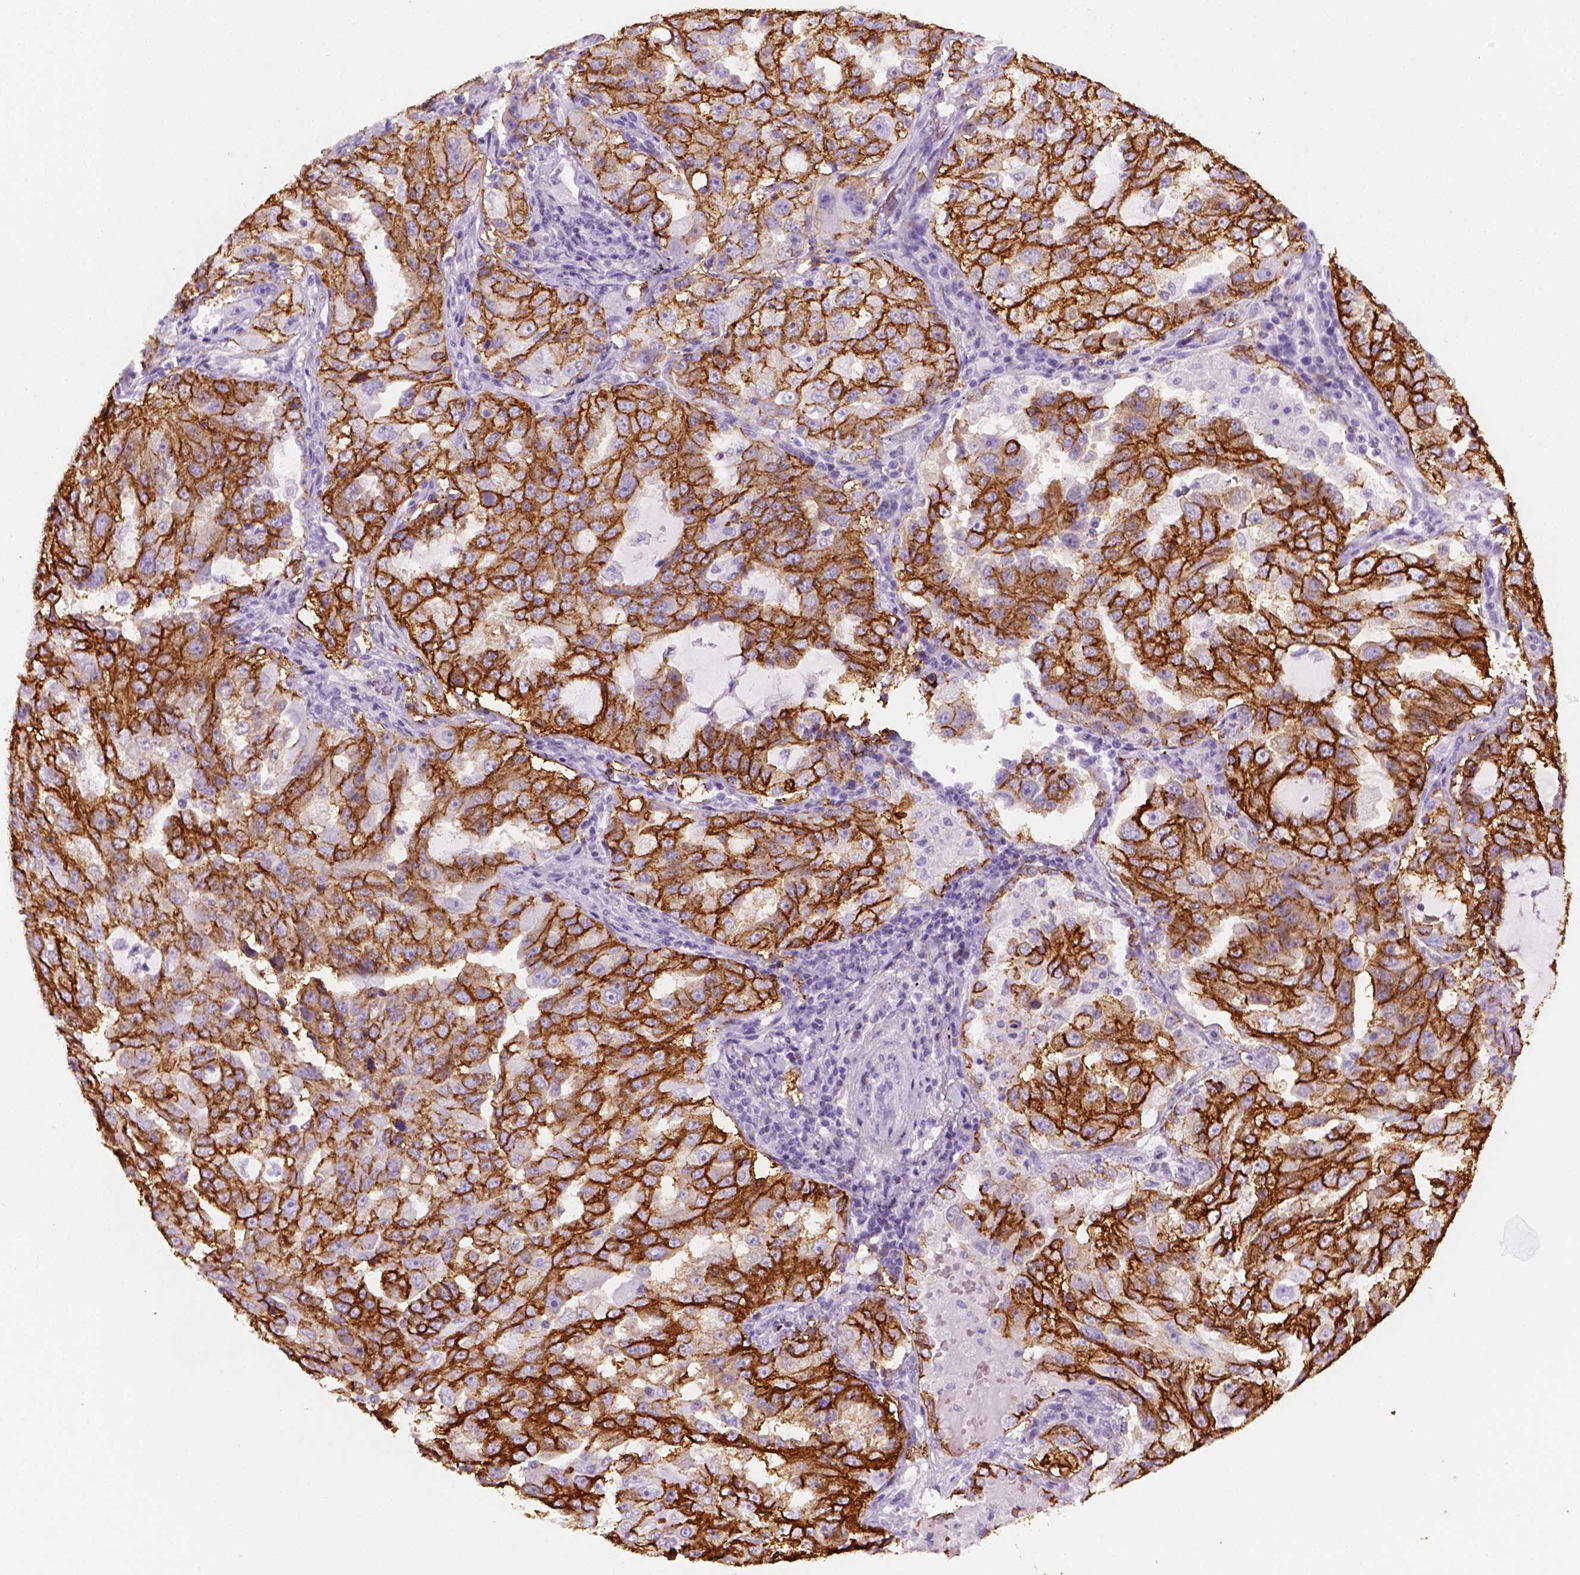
{"staining": {"intensity": "strong", "quantity": ">75%", "location": "cytoplasmic/membranous"}, "tissue": "lung cancer", "cell_type": "Tumor cells", "image_type": "cancer", "snomed": [{"axis": "morphology", "description": "Adenocarcinoma, NOS"}, {"axis": "topography", "description": "Lung"}], "caption": "Protein analysis of lung cancer (adenocarcinoma) tissue shows strong cytoplasmic/membranous staining in approximately >75% of tumor cells.", "gene": "AQP3", "patient": {"sex": "female", "age": 61}}